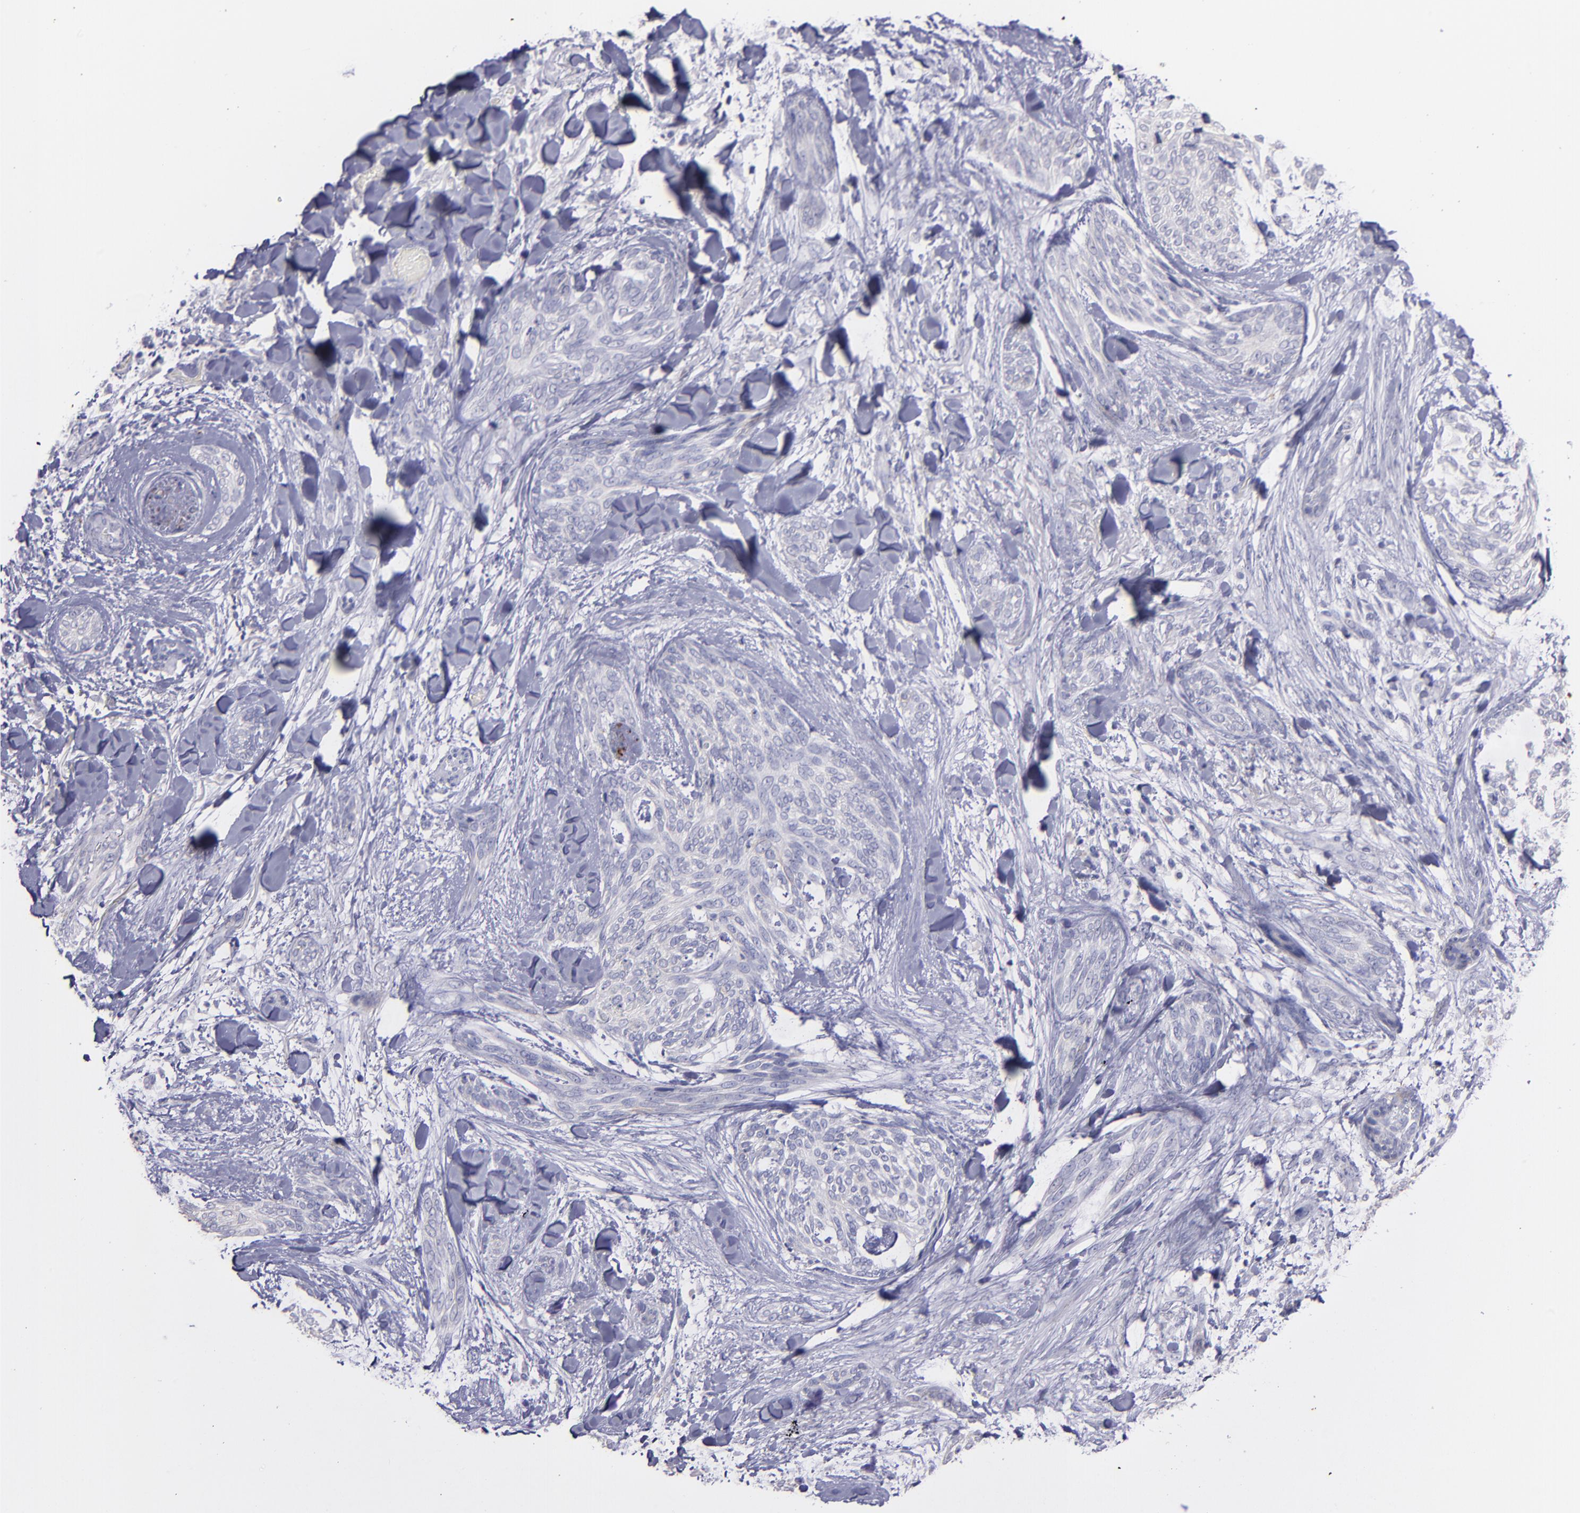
{"staining": {"intensity": "negative", "quantity": "none", "location": "none"}, "tissue": "skin cancer", "cell_type": "Tumor cells", "image_type": "cancer", "snomed": [{"axis": "morphology", "description": "Normal tissue, NOS"}, {"axis": "morphology", "description": "Basal cell carcinoma"}, {"axis": "topography", "description": "Skin"}], "caption": "Basal cell carcinoma (skin) was stained to show a protein in brown. There is no significant staining in tumor cells.", "gene": "SNAP25", "patient": {"sex": "female", "age": 71}}